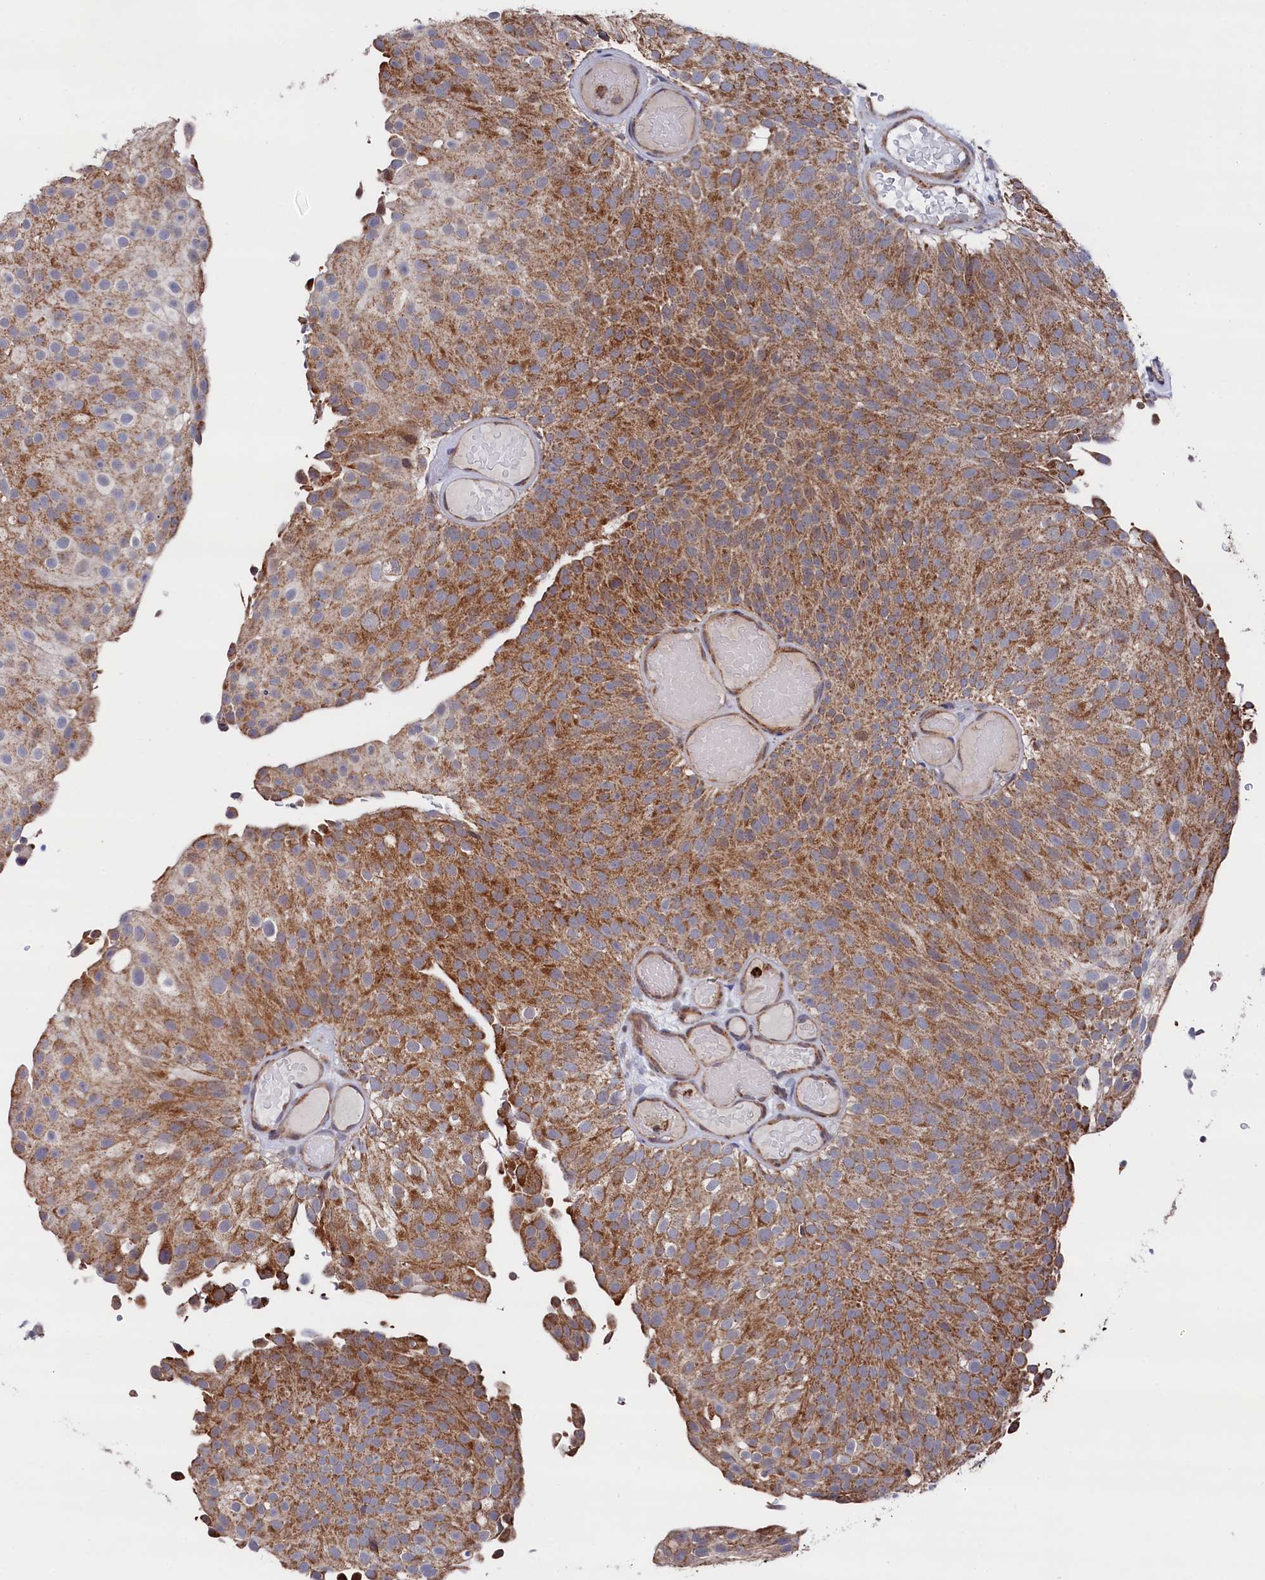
{"staining": {"intensity": "moderate", "quantity": ">75%", "location": "cytoplasmic/membranous"}, "tissue": "urothelial cancer", "cell_type": "Tumor cells", "image_type": "cancer", "snomed": [{"axis": "morphology", "description": "Urothelial carcinoma, Low grade"}, {"axis": "topography", "description": "Urinary bladder"}], "caption": "Immunohistochemical staining of urothelial cancer exhibits medium levels of moderate cytoplasmic/membranous protein expression in about >75% of tumor cells.", "gene": "CHCHD1", "patient": {"sex": "male", "age": 78}}